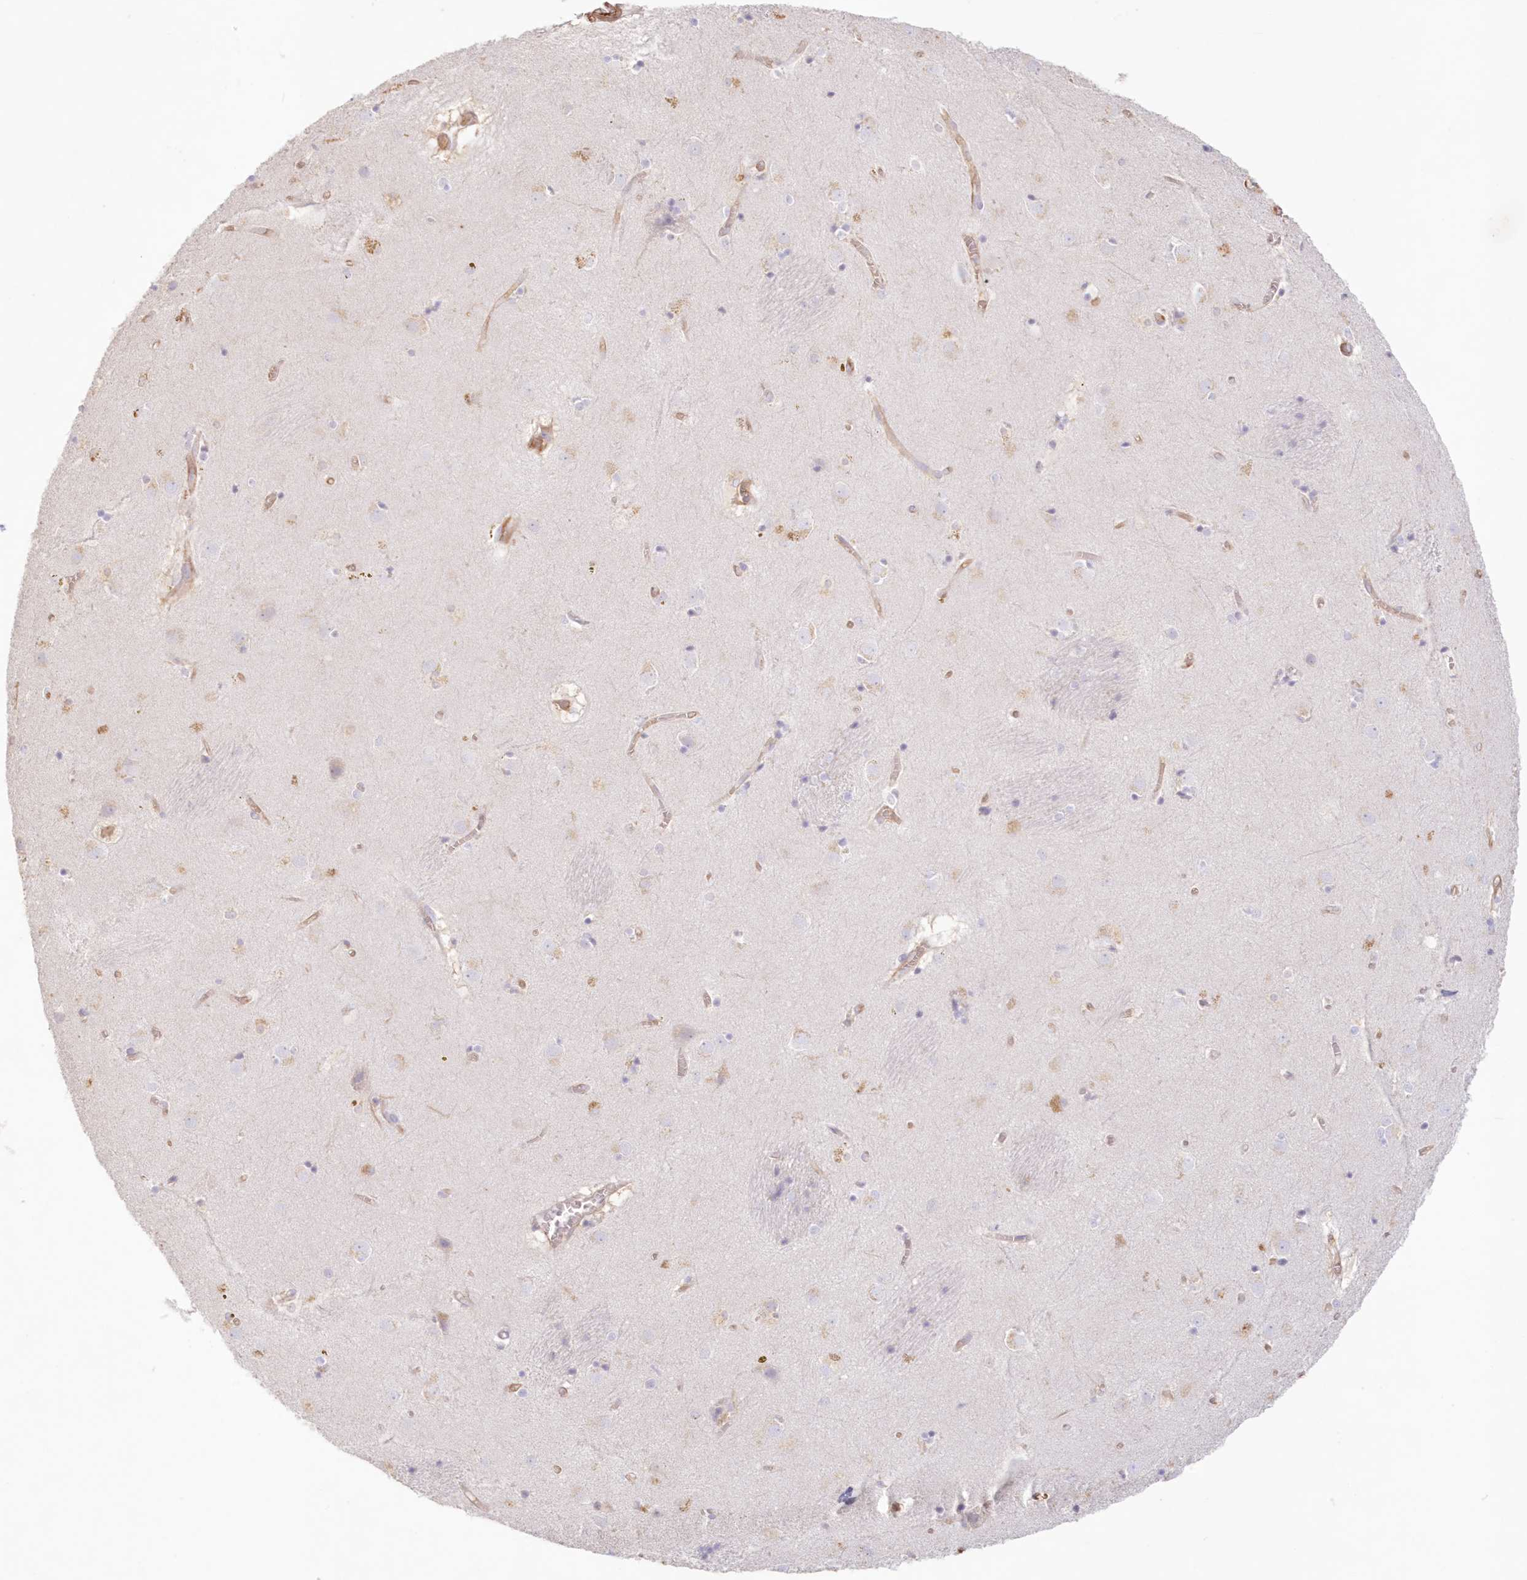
{"staining": {"intensity": "negative", "quantity": "none", "location": "none"}, "tissue": "caudate", "cell_type": "Glial cells", "image_type": "normal", "snomed": [{"axis": "morphology", "description": "Normal tissue, NOS"}, {"axis": "topography", "description": "Lateral ventricle wall"}], "caption": "This histopathology image is of unremarkable caudate stained with IHC to label a protein in brown with the nuclei are counter-stained blue. There is no expression in glial cells.", "gene": "DMRTB1", "patient": {"sex": "male", "age": 70}}